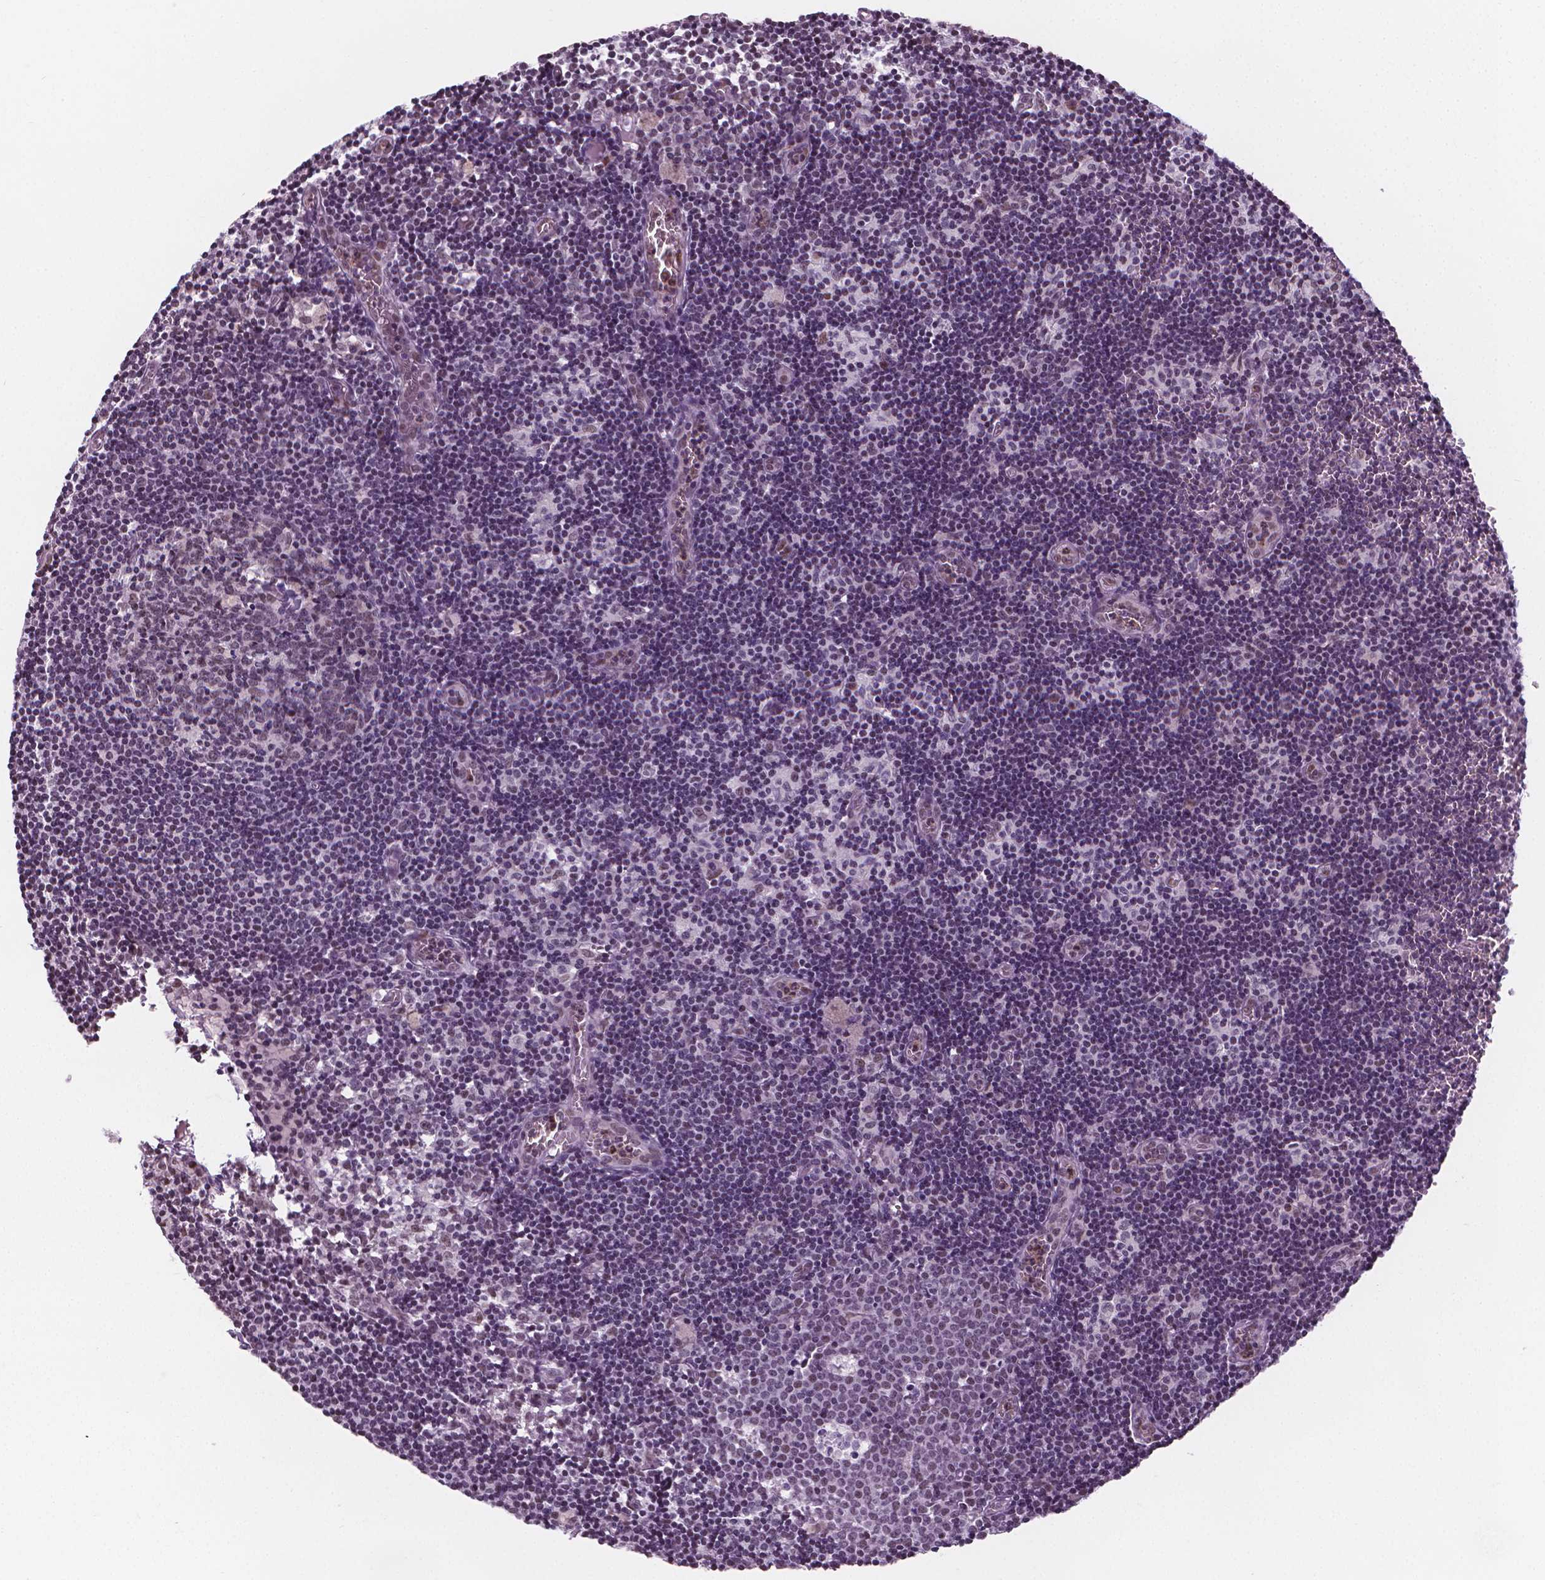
{"staining": {"intensity": "weak", "quantity": "<25%", "location": "nuclear"}, "tissue": "lymph node", "cell_type": "Germinal center cells", "image_type": "normal", "snomed": [{"axis": "morphology", "description": "Normal tissue, NOS"}, {"axis": "topography", "description": "Lymph node"}], "caption": "Histopathology image shows no protein expression in germinal center cells of unremarkable lymph node.", "gene": "CDKN1C", "patient": {"sex": "female", "age": 52}}